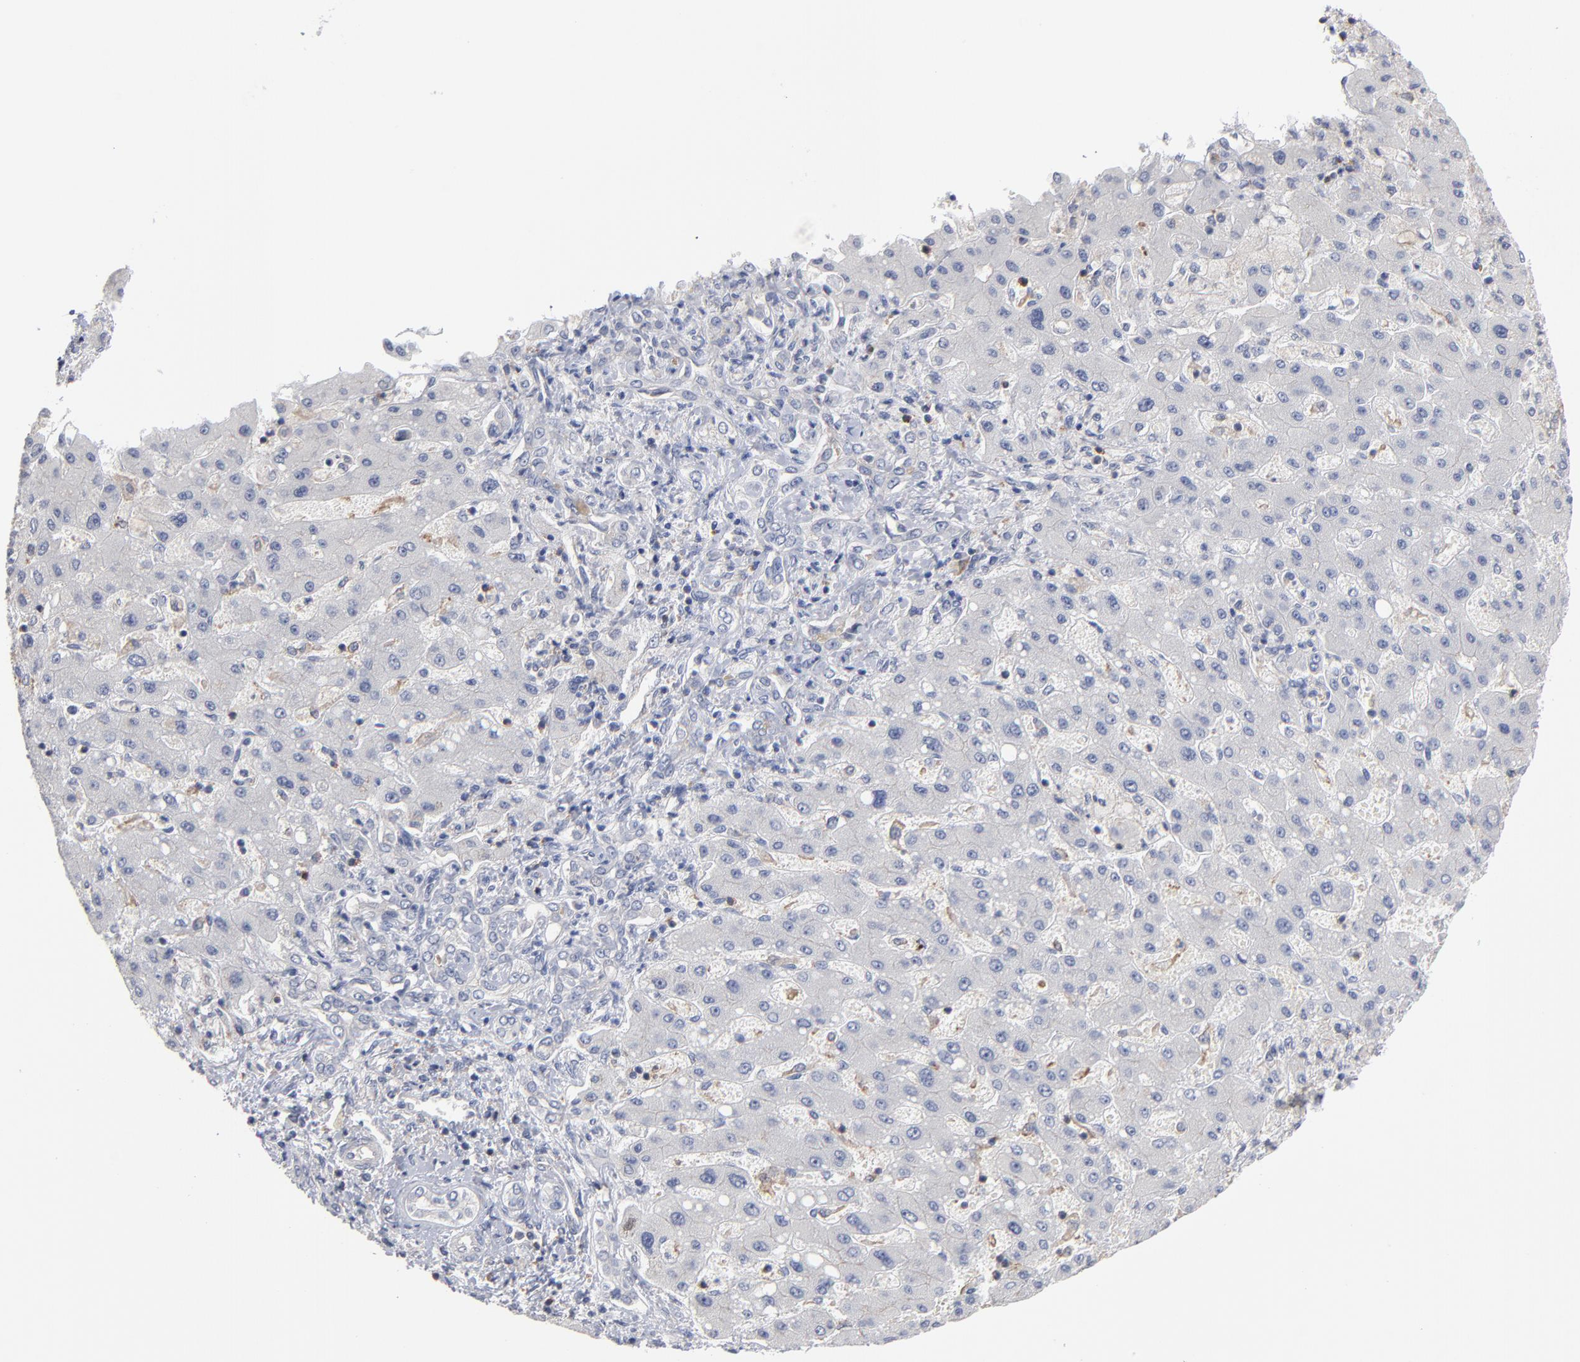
{"staining": {"intensity": "negative", "quantity": "none", "location": "none"}, "tissue": "liver cancer", "cell_type": "Tumor cells", "image_type": "cancer", "snomed": [{"axis": "morphology", "description": "Cholangiocarcinoma"}, {"axis": "topography", "description": "Liver"}], "caption": "High power microscopy image of an immunohistochemistry histopathology image of liver cholangiocarcinoma, revealing no significant staining in tumor cells.", "gene": "PDLIM2", "patient": {"sex": "male", "age": 50}}